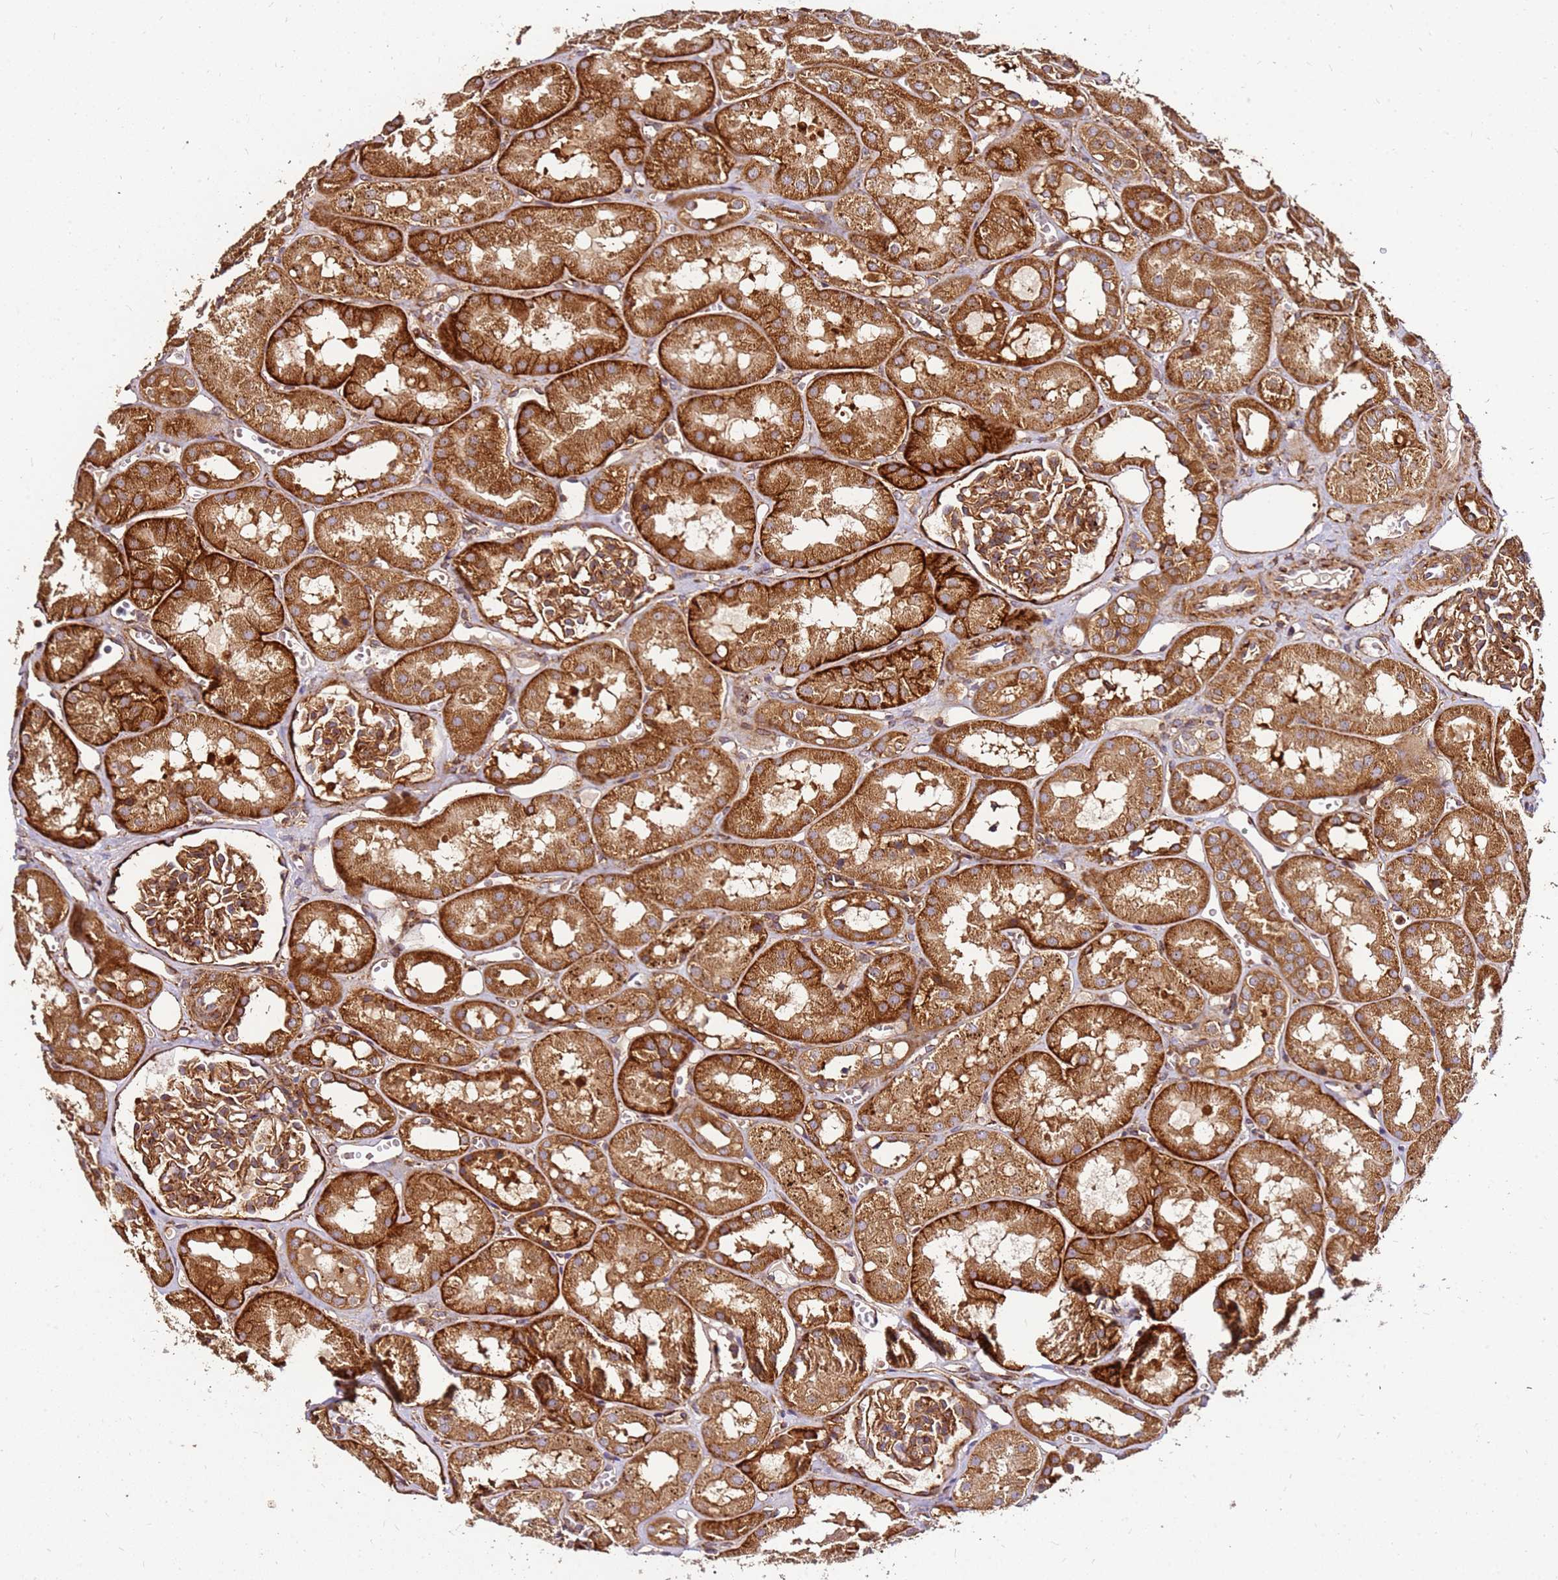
{"staining": {"intensity": "strong", "quantity": ">75%", "location": "cytoplasmic/membranous"}, "tissue": "kidney", "cell_type": "Cells in glomeruli", "image_type": "normal", "snomed": [{"axis": "morphology", "description": "Normal tissue, NOS"}, {"axis": "topography", "description": "Kidney"}], "caption": "IHC of unremarkable human kidney displays high levels of strong cytoplasmic/membranous expression in about >75% of cells in glomeruli.", "gene": "DVL3", "patient": {"sex": "male", "age": 16}}